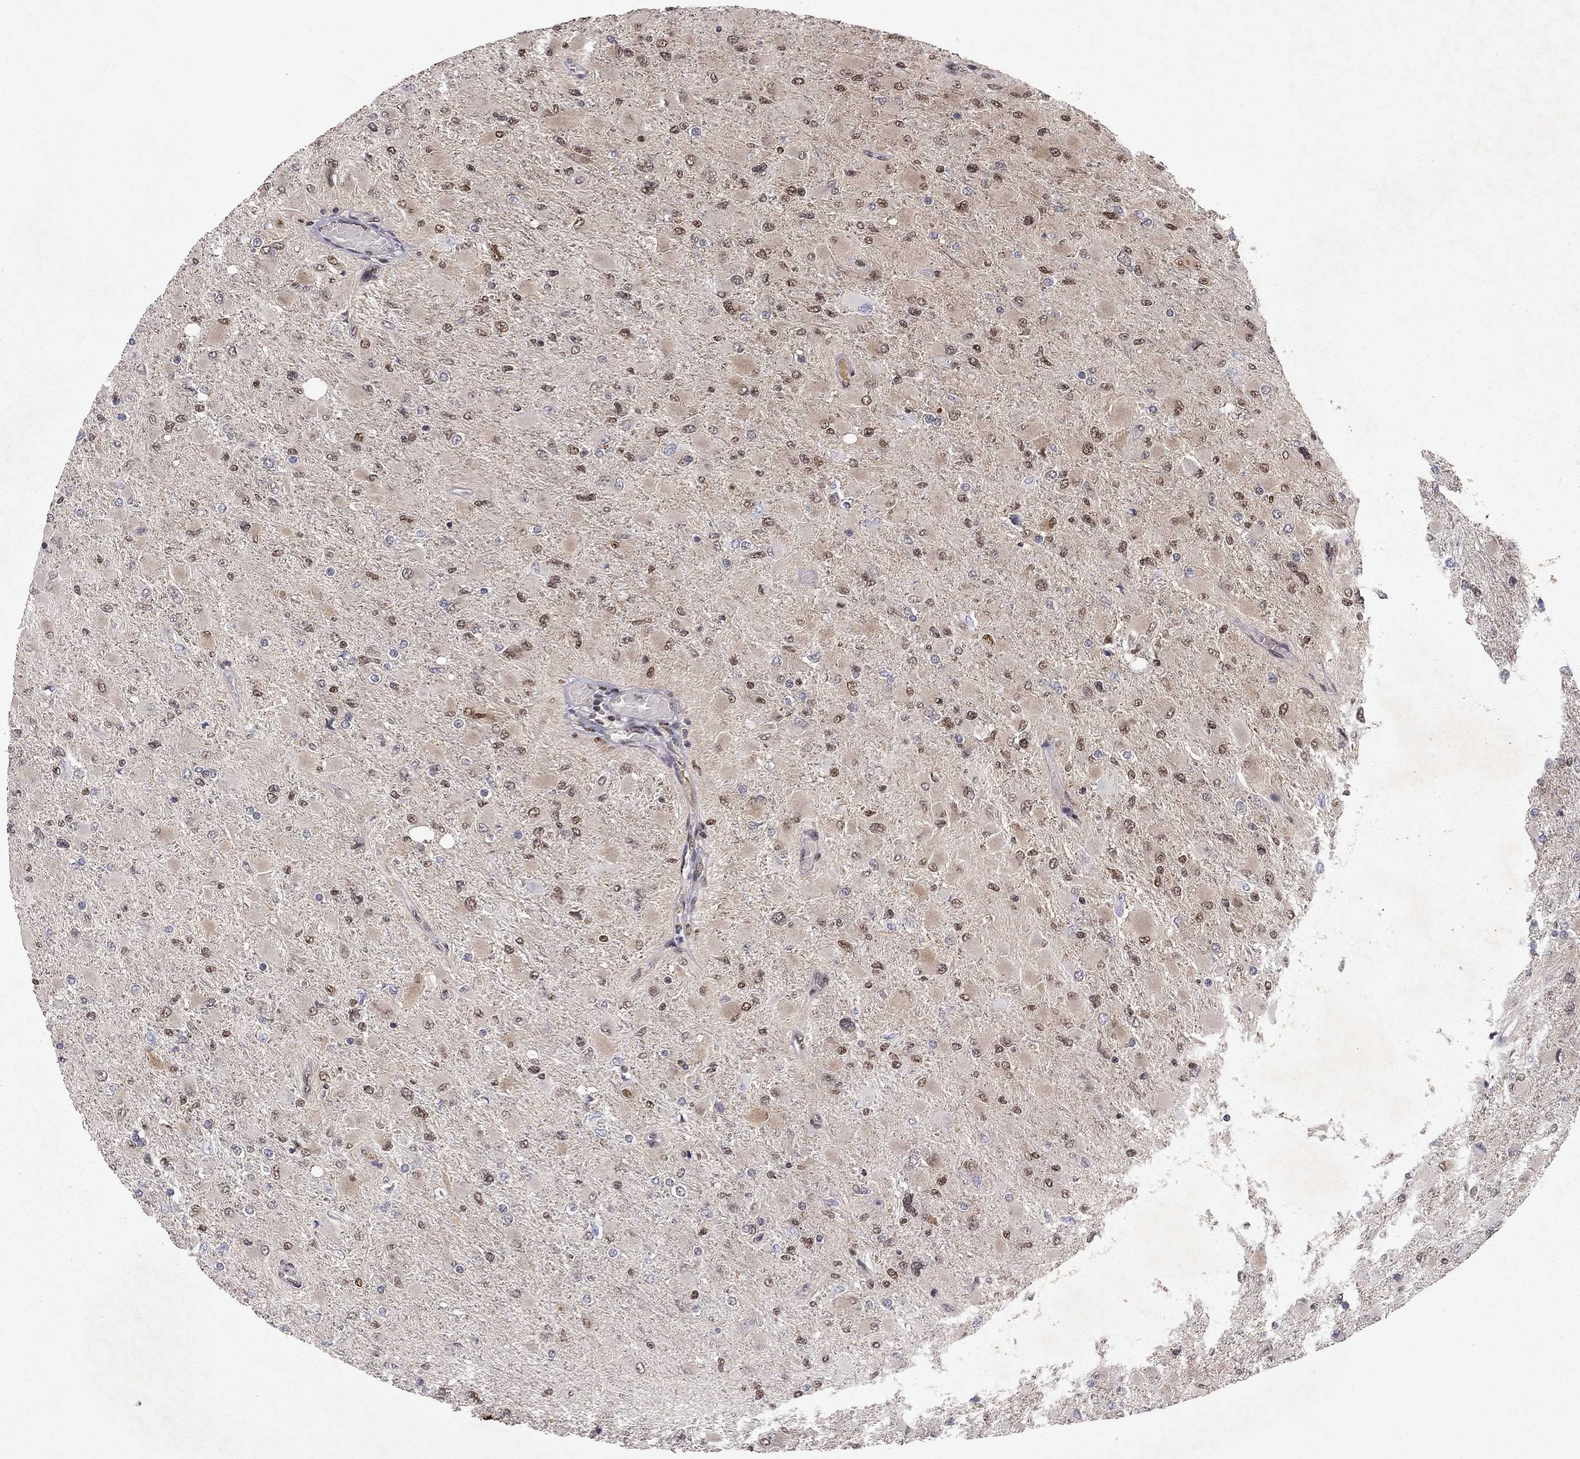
{"staining": {"intensity": "moderate", "quantity": "<25%", "location": "nuclear"}, "tissue": "glioma", "cell_type": "Tumor cells", "image_type": "cancer", "snomed": [{"axis": "morphology", "description": "Glioma, malignant, High grade"}, {"axis": "topography", "description": "Cerebral cortex"}], "caption": "Glioma tissue reveals moderate nuclear expression in approximately <25% of tumor cells, visualized by immunohistochemistry.", "gene": "CRTC1", "patient": {"sex": "female", "age": 36}}